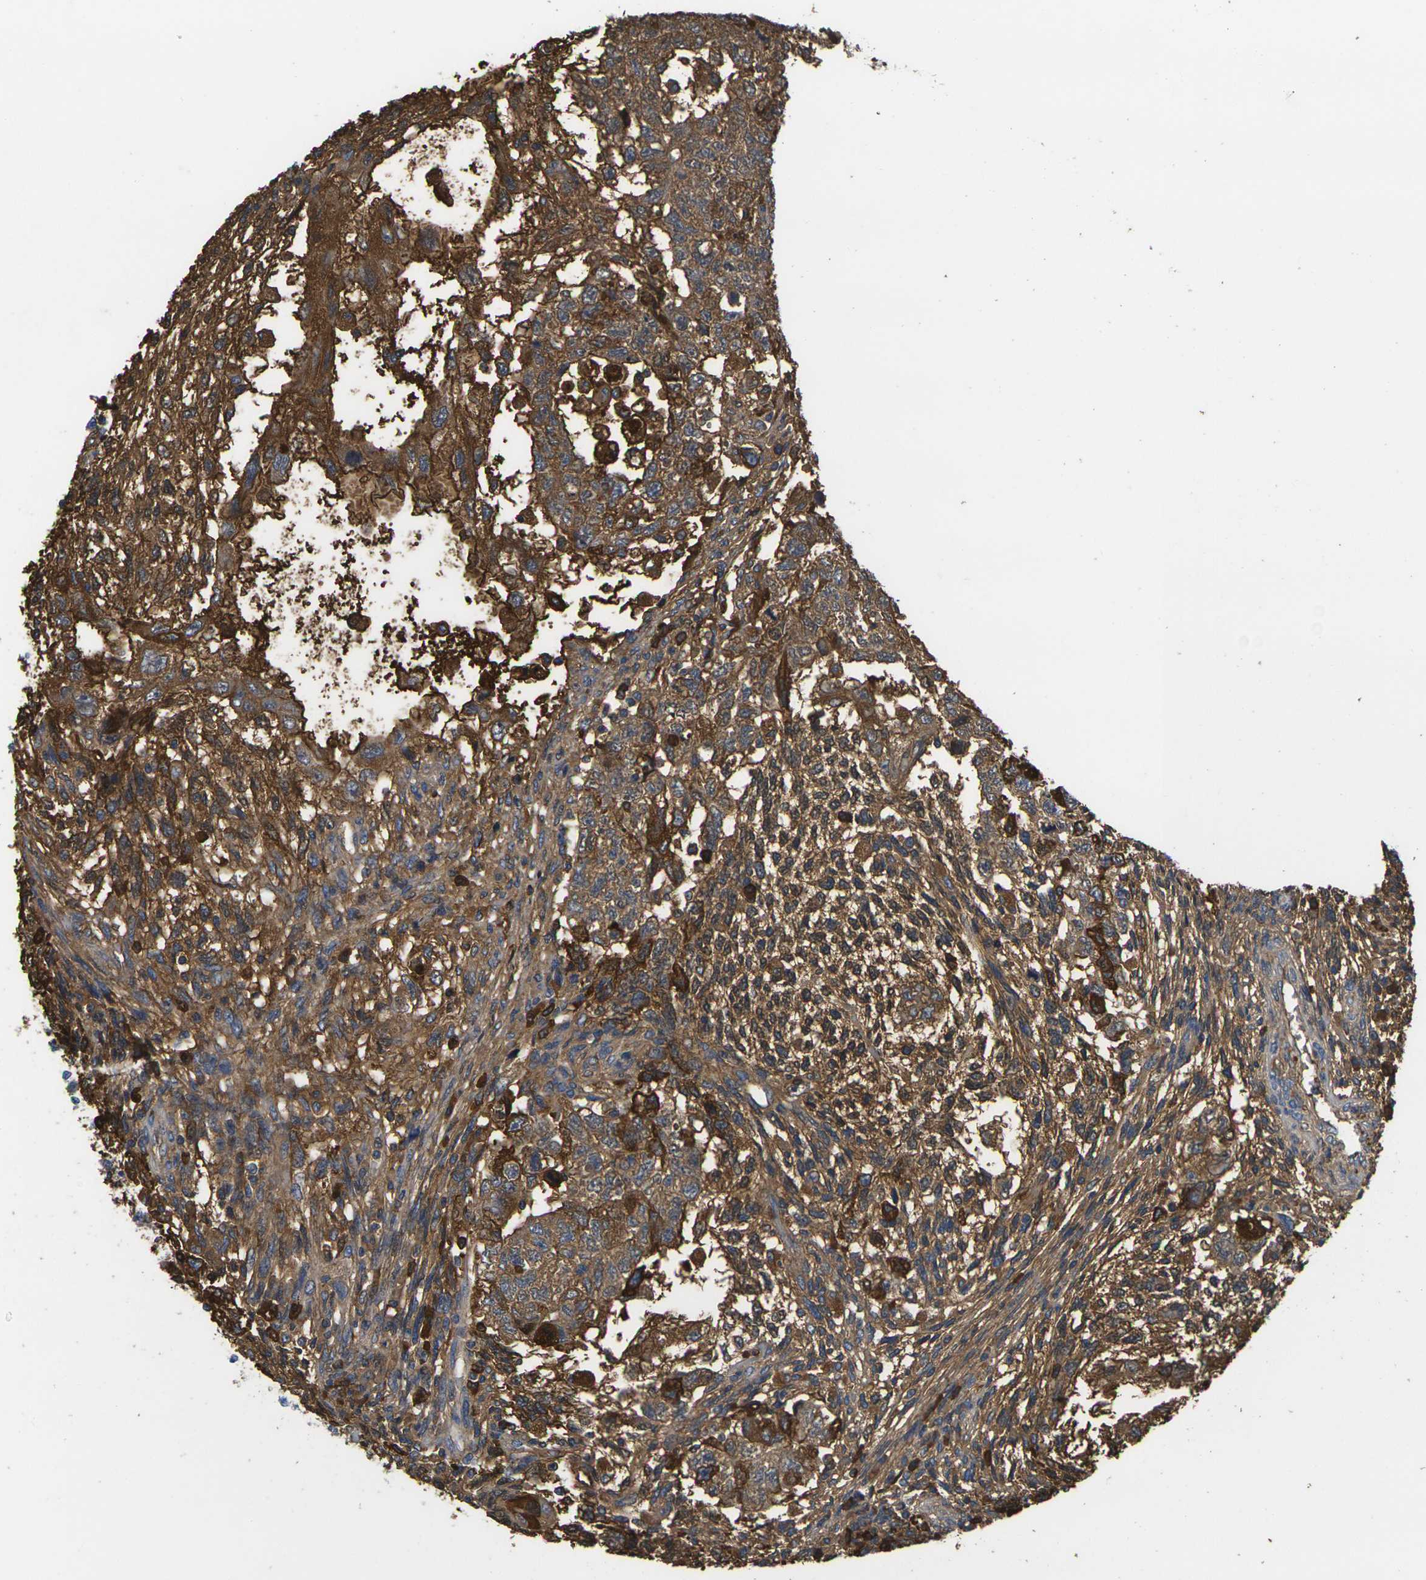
{"staining": {"intensity": "strong", "quantity": ">75%", "location": "cytoplasmic/membranous"}, "tissue": "testis cancer", "cell_type": "Tumor cells", "image_type": "cancer", "snomed": [{"axis": "morphology", "description": "Normal tissue, NOS"}, {"axis": "morphology", "description": "Carcinoma, Embryonal, NOS"}, {"axis": "topography", "description": "Testis"}], "caption": "The photomicrograph shows immunohistochemical staining of testis cancer. There is strong cytoplasmic/membranous staining is seen in approximately >75% of tumor cells.", "gene": "GREM2", "patient": {"sex": "male", "age": 36}}